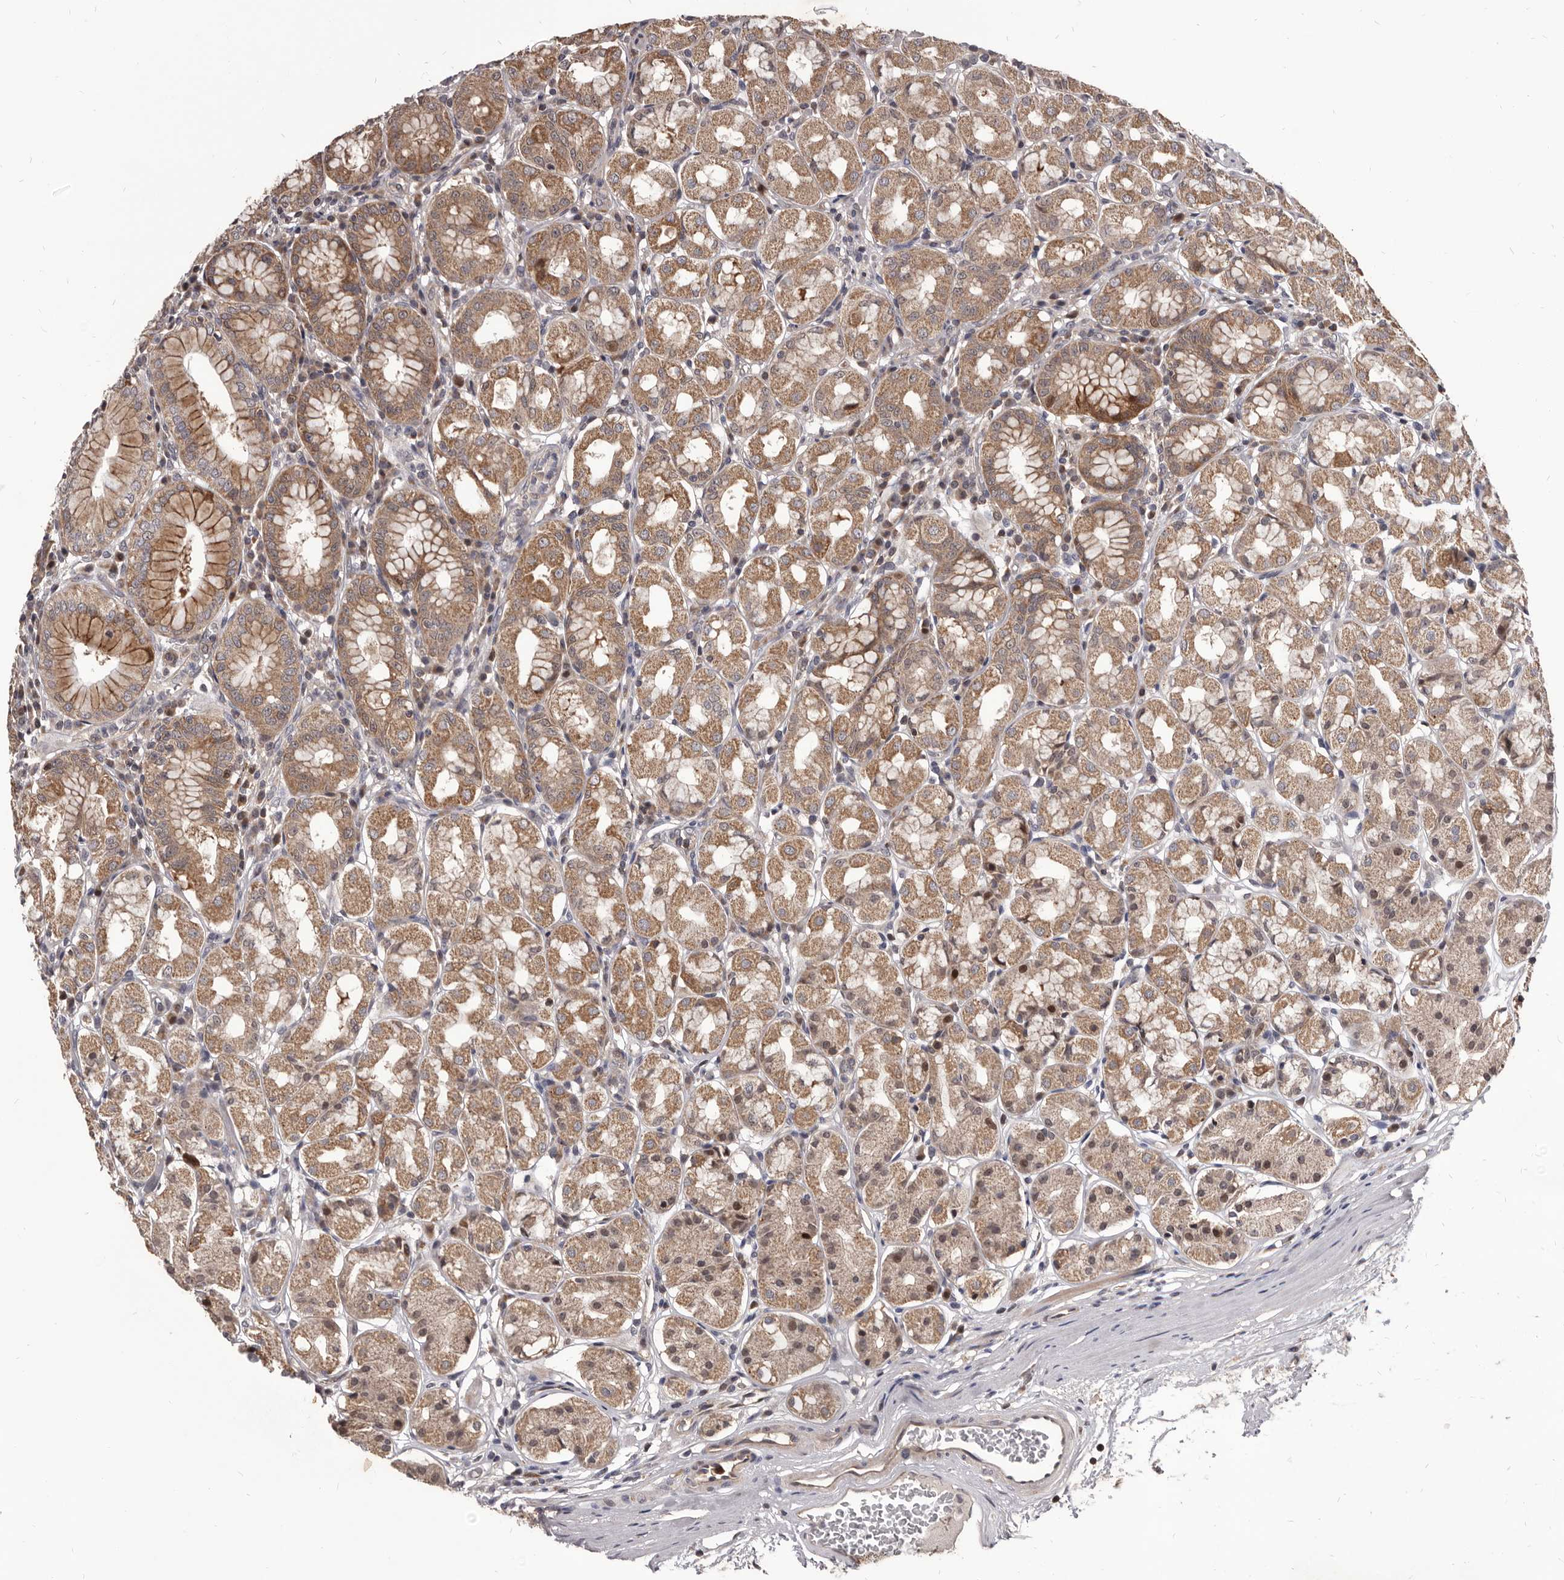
{"staining": {"intensity": "moderate", "quantity": ">75%", "location": "cytoplasmic/membranous,nuclear"}, "tissue": "stomach", "cell_type": "Glandular cells", "image_type": "normal", "snomed": [{"axis": "morphology", "description": "Normal tissue, NOS"}, {"axis": "topography", "description": "Stomach"}, {"axis": "topography", "description": "Stomach, lower"}], "caption": "DAB (3,3'-diaminobenzidine) immunohistochemical staining of benign human stomach displays moderate cytoplasmic/membranous,nuclear protein positivity in about >75% of glandular cells.", "gene": "MAP3K14", "patient": {"sex": "female", "age": 56}}